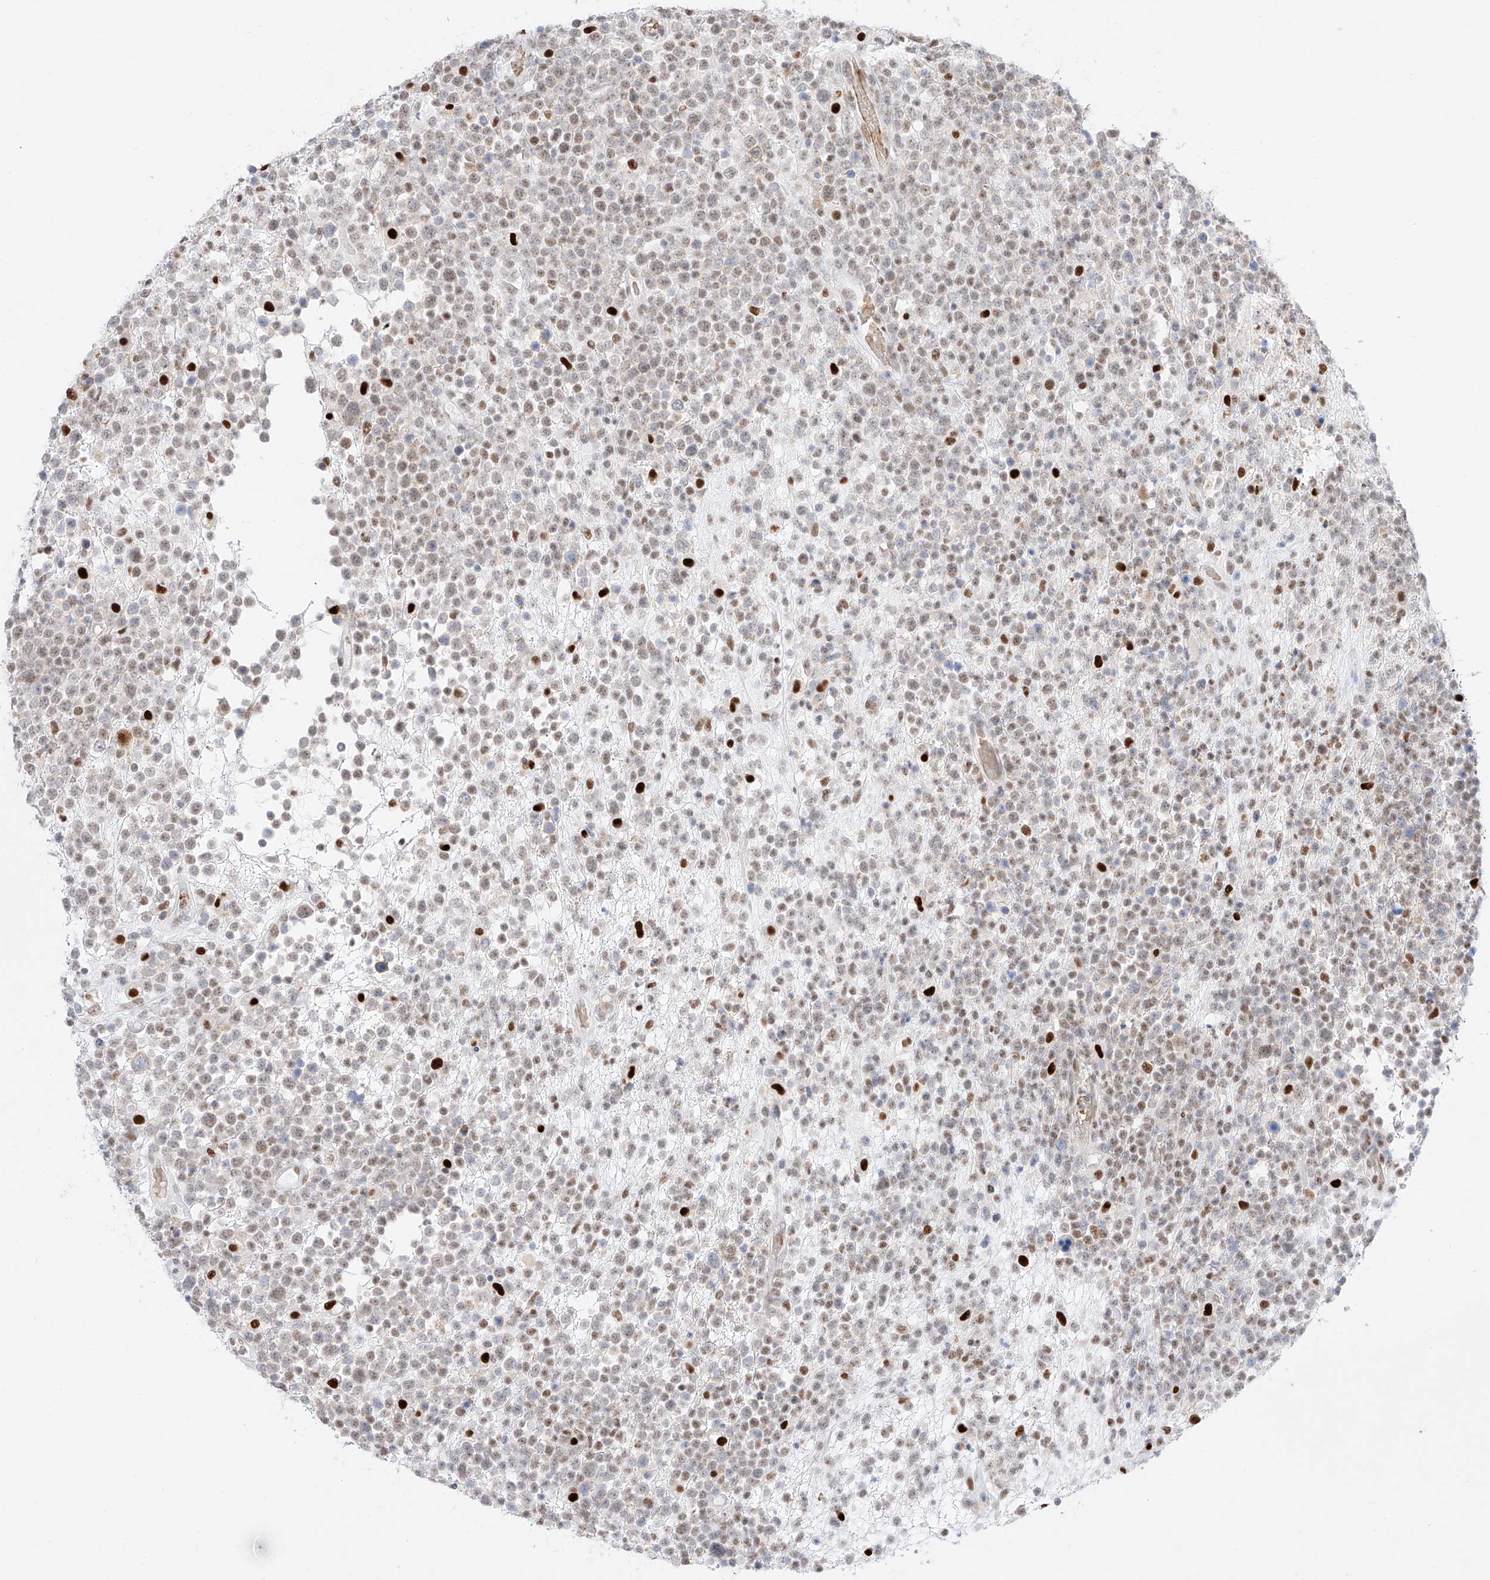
{"staining": {"intensity": "weak", "quantity": ">75%", "location": "nuclear"}, "tissue": "lymphoma", "cell_type": "Tumor cells", "image_type": "cancer", "snomed": [{"axis": "morphology", "description": "Malignant lymphoma, non-Hodgkin's type, High grade"}, {"axis": "topography", "description": "Colon"}], "caption": "An image of human lymphoma stained for a protein shows weak nuclear brown staining in tumor cells. (brown staining indicates protein expression, while blue staining denotes nuclei).", "gene": "APIP", "patient": {"sex": "female", "age": 53}}